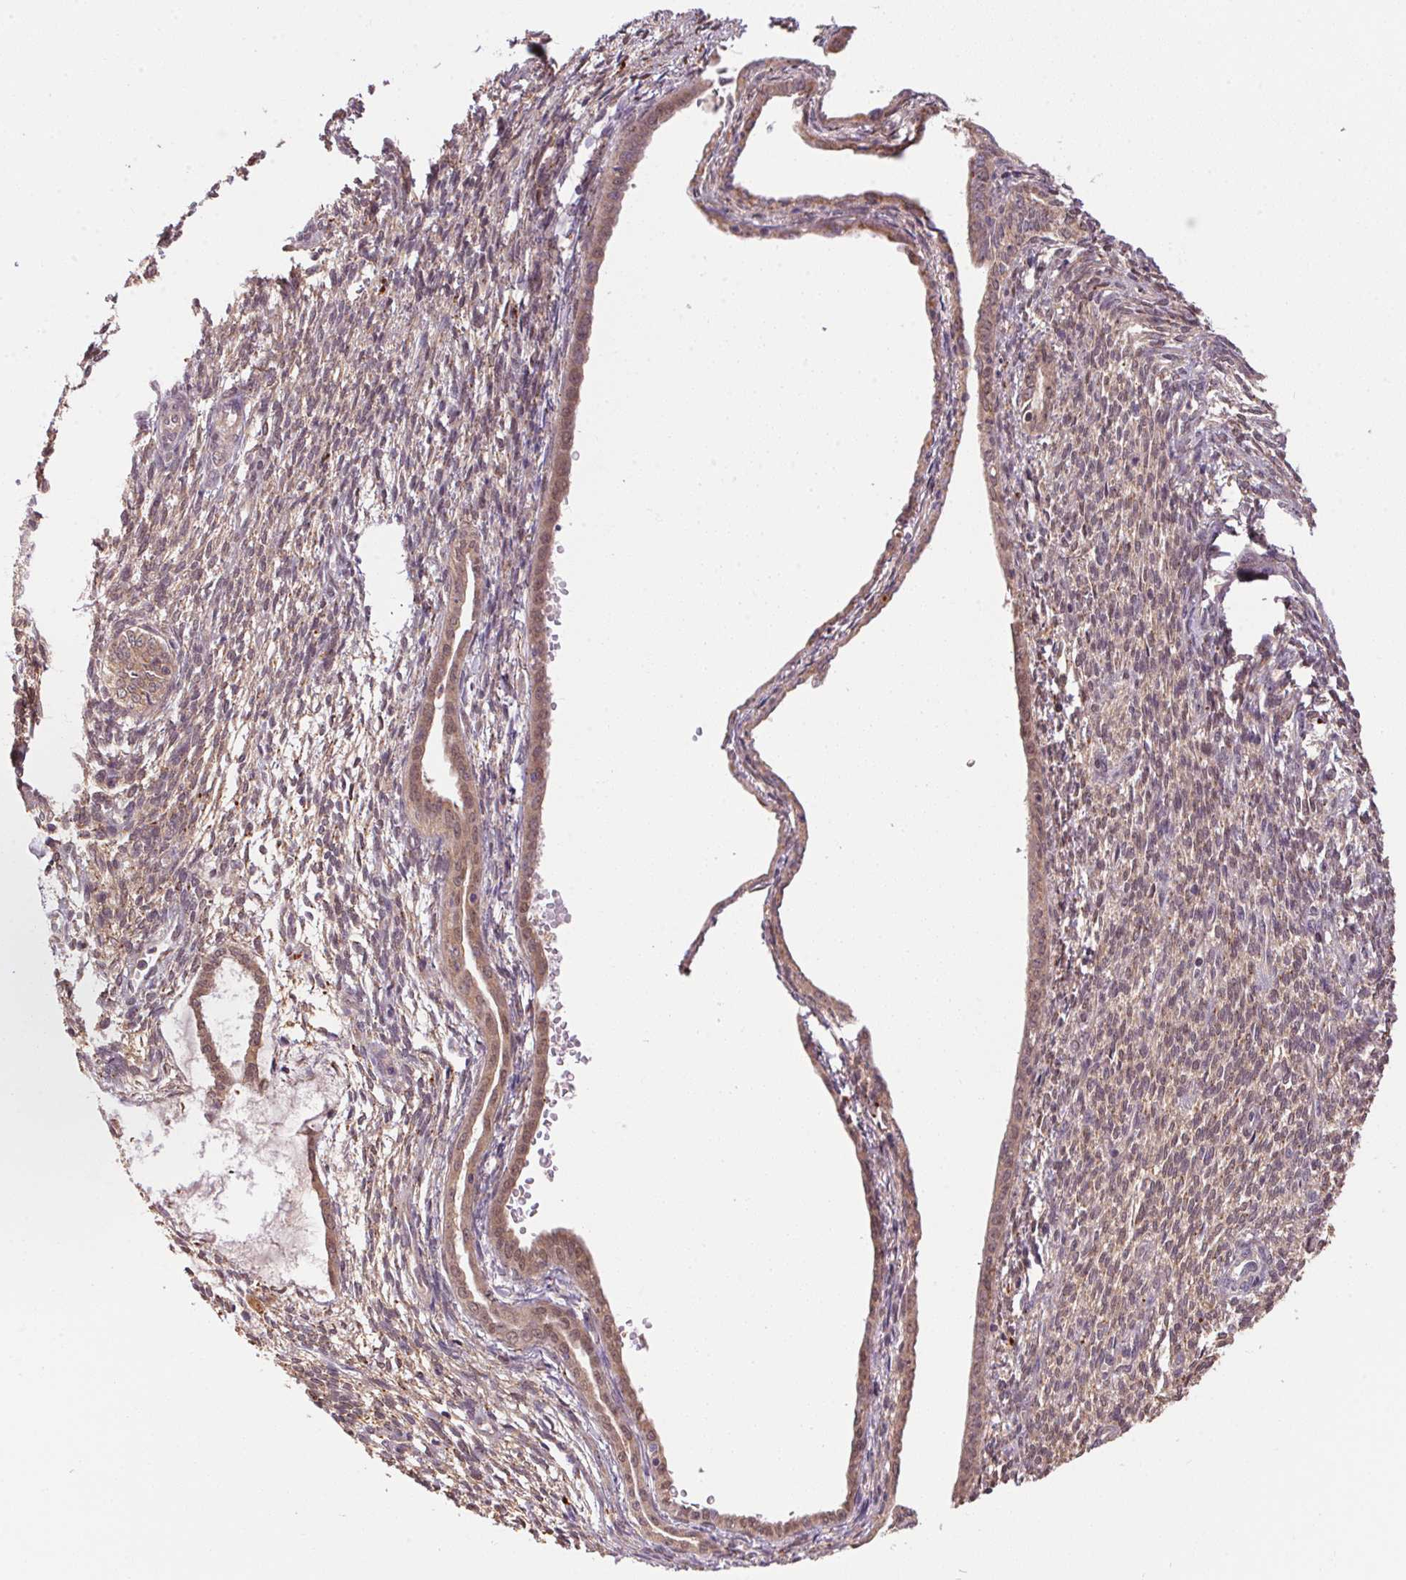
{"staining": {"intensity": "weak", "quantity": ">75%", "location": "cytoplasmic/membranous"}, "tissue": "endometrial cancer", "cell_type": "Tumor cells", "image_type": "cancer", "snomed": [{"axis": "morphology", "description": "Adenocarcinoma, NOS"}, {"axis": "topography", "description": "Endometrium"}], "caption": "Weak cytoplasmic/membranous expression for a protein is seen in about >75% of tumor cells of endometrial cancer (adenocarcinoma) using immunohistochemistry.", "gene": "ADH5", "patient": {"sex": "female", "age": 86}}